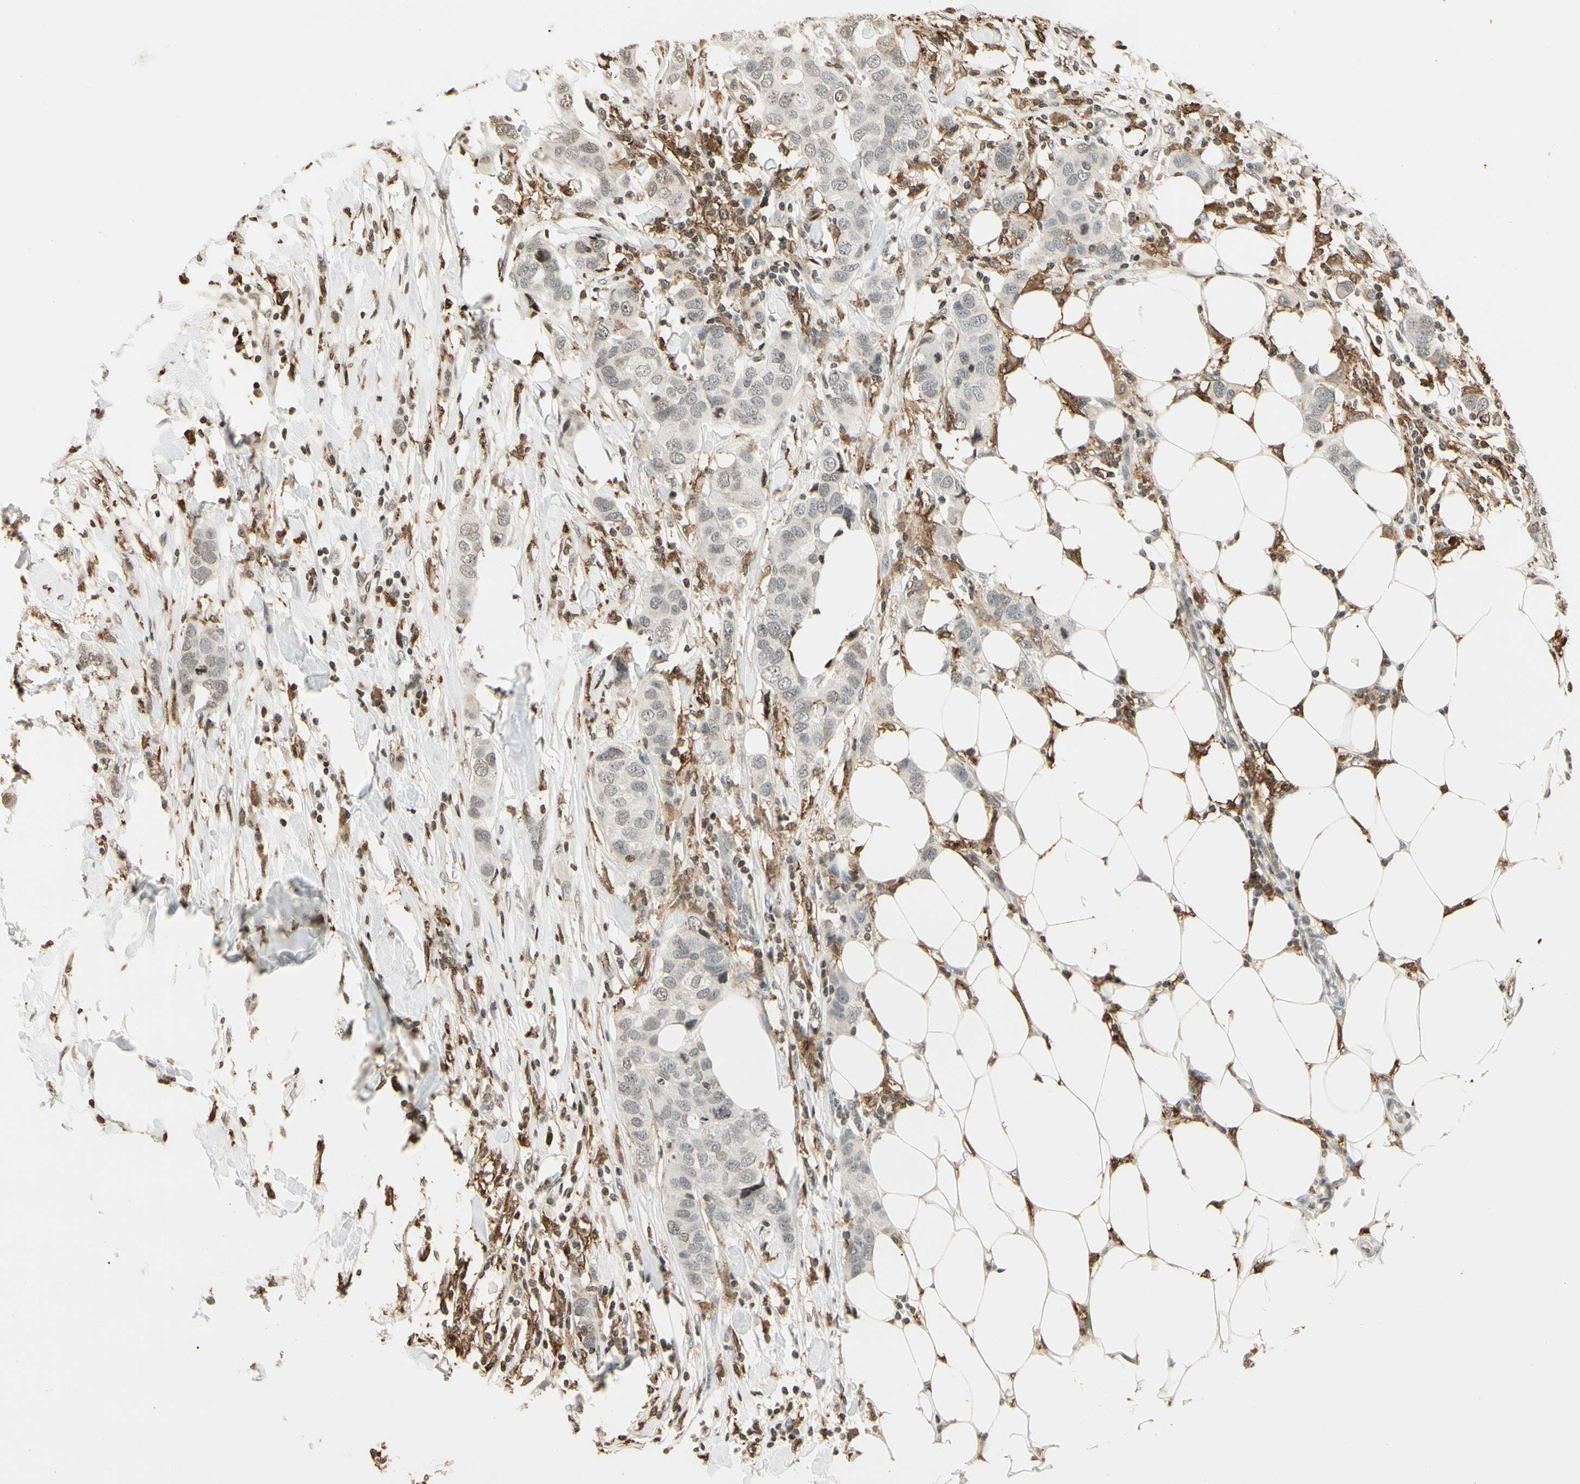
{"staining": {"intensity": "weak", "quantity": "25%-75%", "location": "nuclear"}, "tissue": "breast cancer", "cell_type": "Tumor cells", "image_type": "cancer", "snomed": [{"axis": "morphology", "description": "Duct carcinoma"}, {"axis": "topography", "description": "Breast"}], "caption": "A high-resolution histopathology image shows IHC staining of breast intraductal carcinoma, which reveals weak nuclear staining in approximately 25%-75% of tumor cells.", "gene": "FER", "patient": {"sex": "female", "age": 50}}